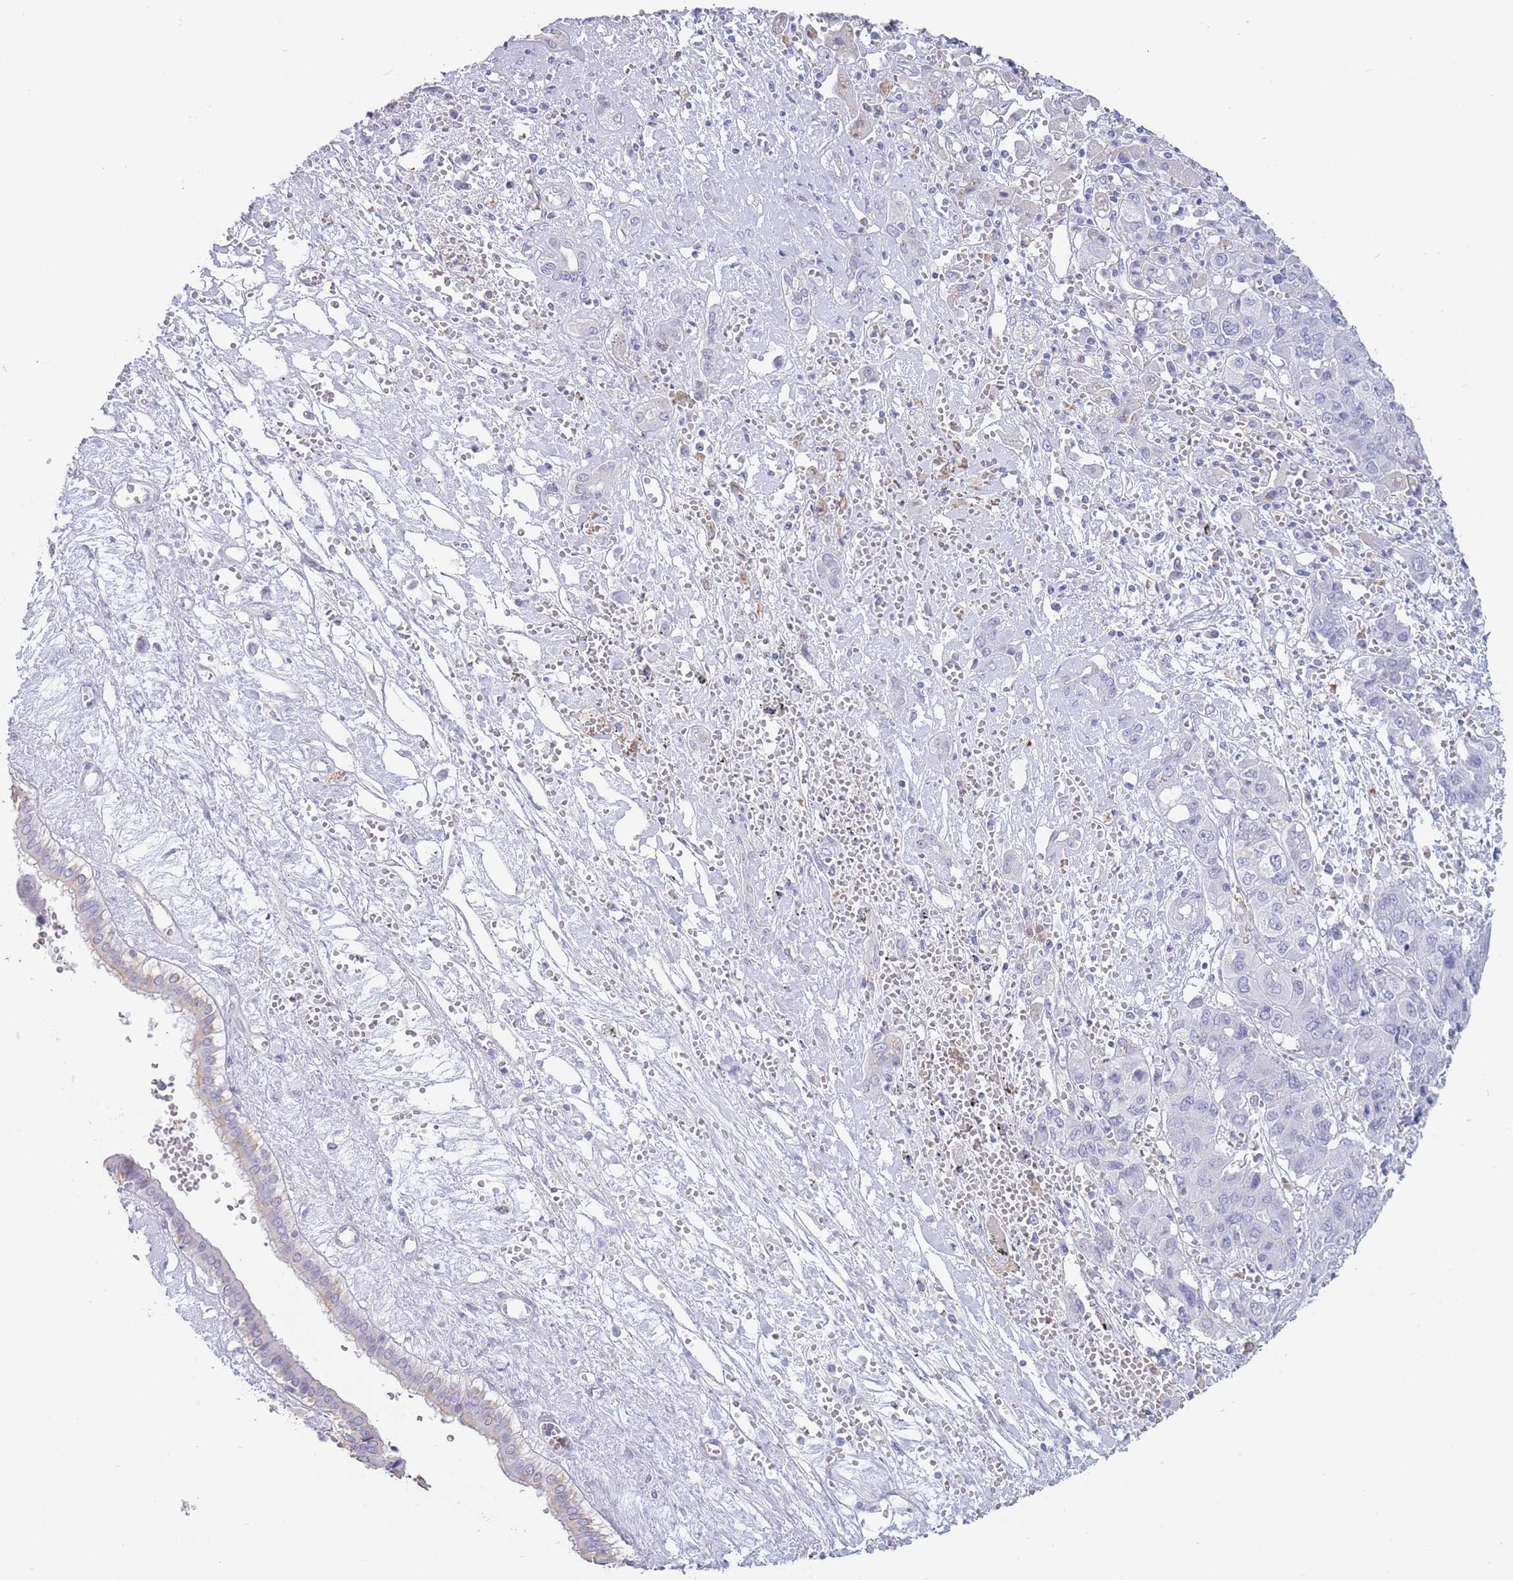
{"staining": {"intensity": "negative", "quantity": "none", "location": "none"}, "tissue": "liver cancer", "cell_type": "Tumor cells", "image_type": "cancer", "snomed": [{"axis": "morphology", "description": "Cholangiocarcinoma"}, {"axis": "topography", "description": "Liver"}], "caption": "DAB (3,3'-diaminobenzidine) immunohistochemical staining of human liver cholangiocarcinoma displays no significant positivity in tumor cells.", "gene": "CD37", "patient": {"sex": "male", "age": 67}}